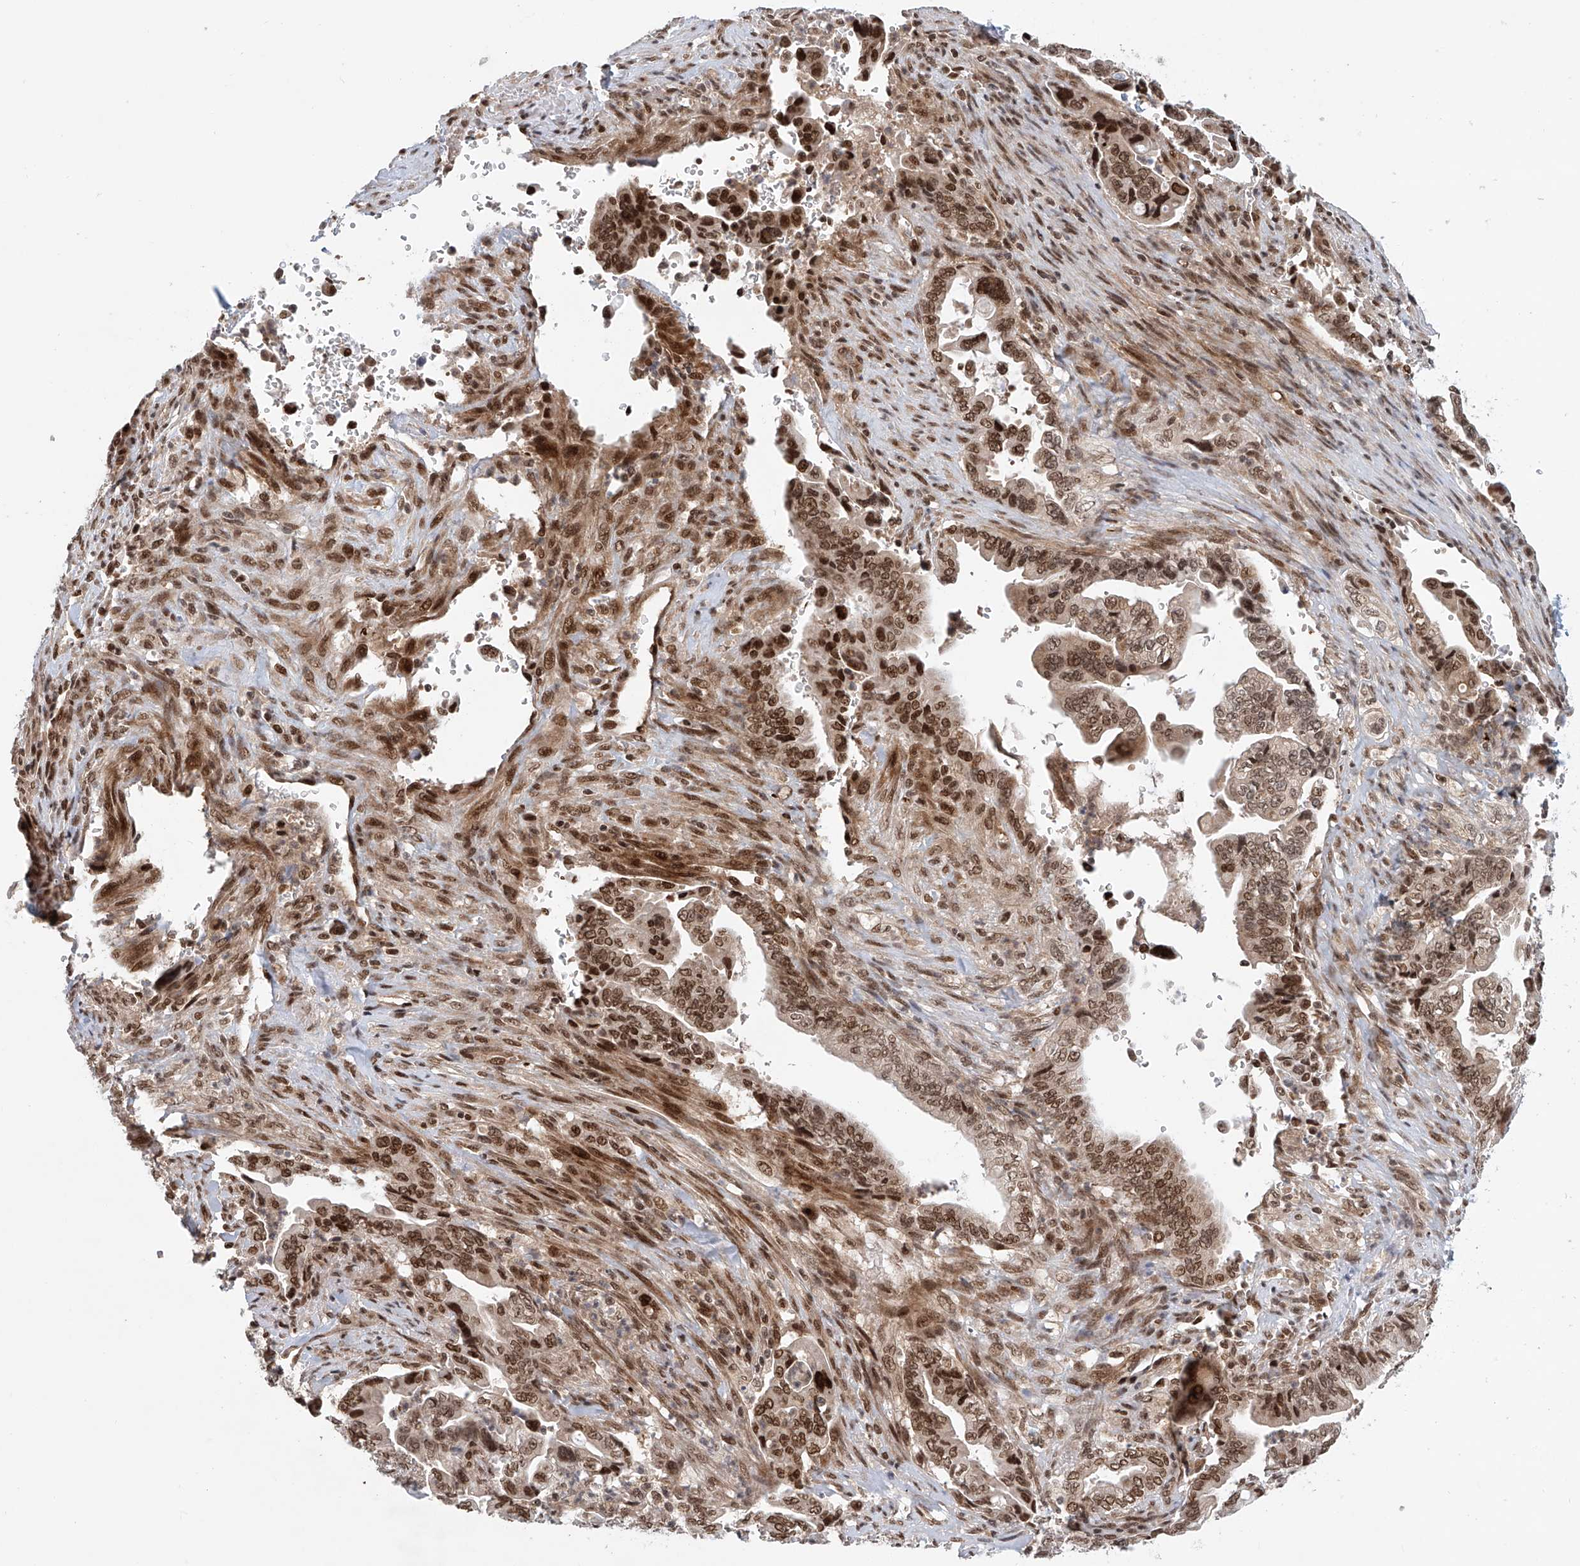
{"staining": {"intensity": "moderate", "quantity": ">75%", "location": "nuclear"}, "tissue": "pancreatic cancer", "cell_type": "Tumor cells", "image_type": "cancer", "snomed": [{"axis": "morphology", "description": "Adenocarcinoma, NOS"}, {"axis": "topography", "description": "Pancreas"}], "caption": "High-power microscopy captured an immunohistochemistry (IHC) photomicrograph of adenocarcinoma (pancreatic), revealing moderate nuclear expression in about >75% of tumor cells. (Stains: DAB in brown, nuclei in blue, Microscopy: brightfield microscopy at high magnification).", "gene": "ZNF470", "patient": {"sex": "male", "age": 70}}